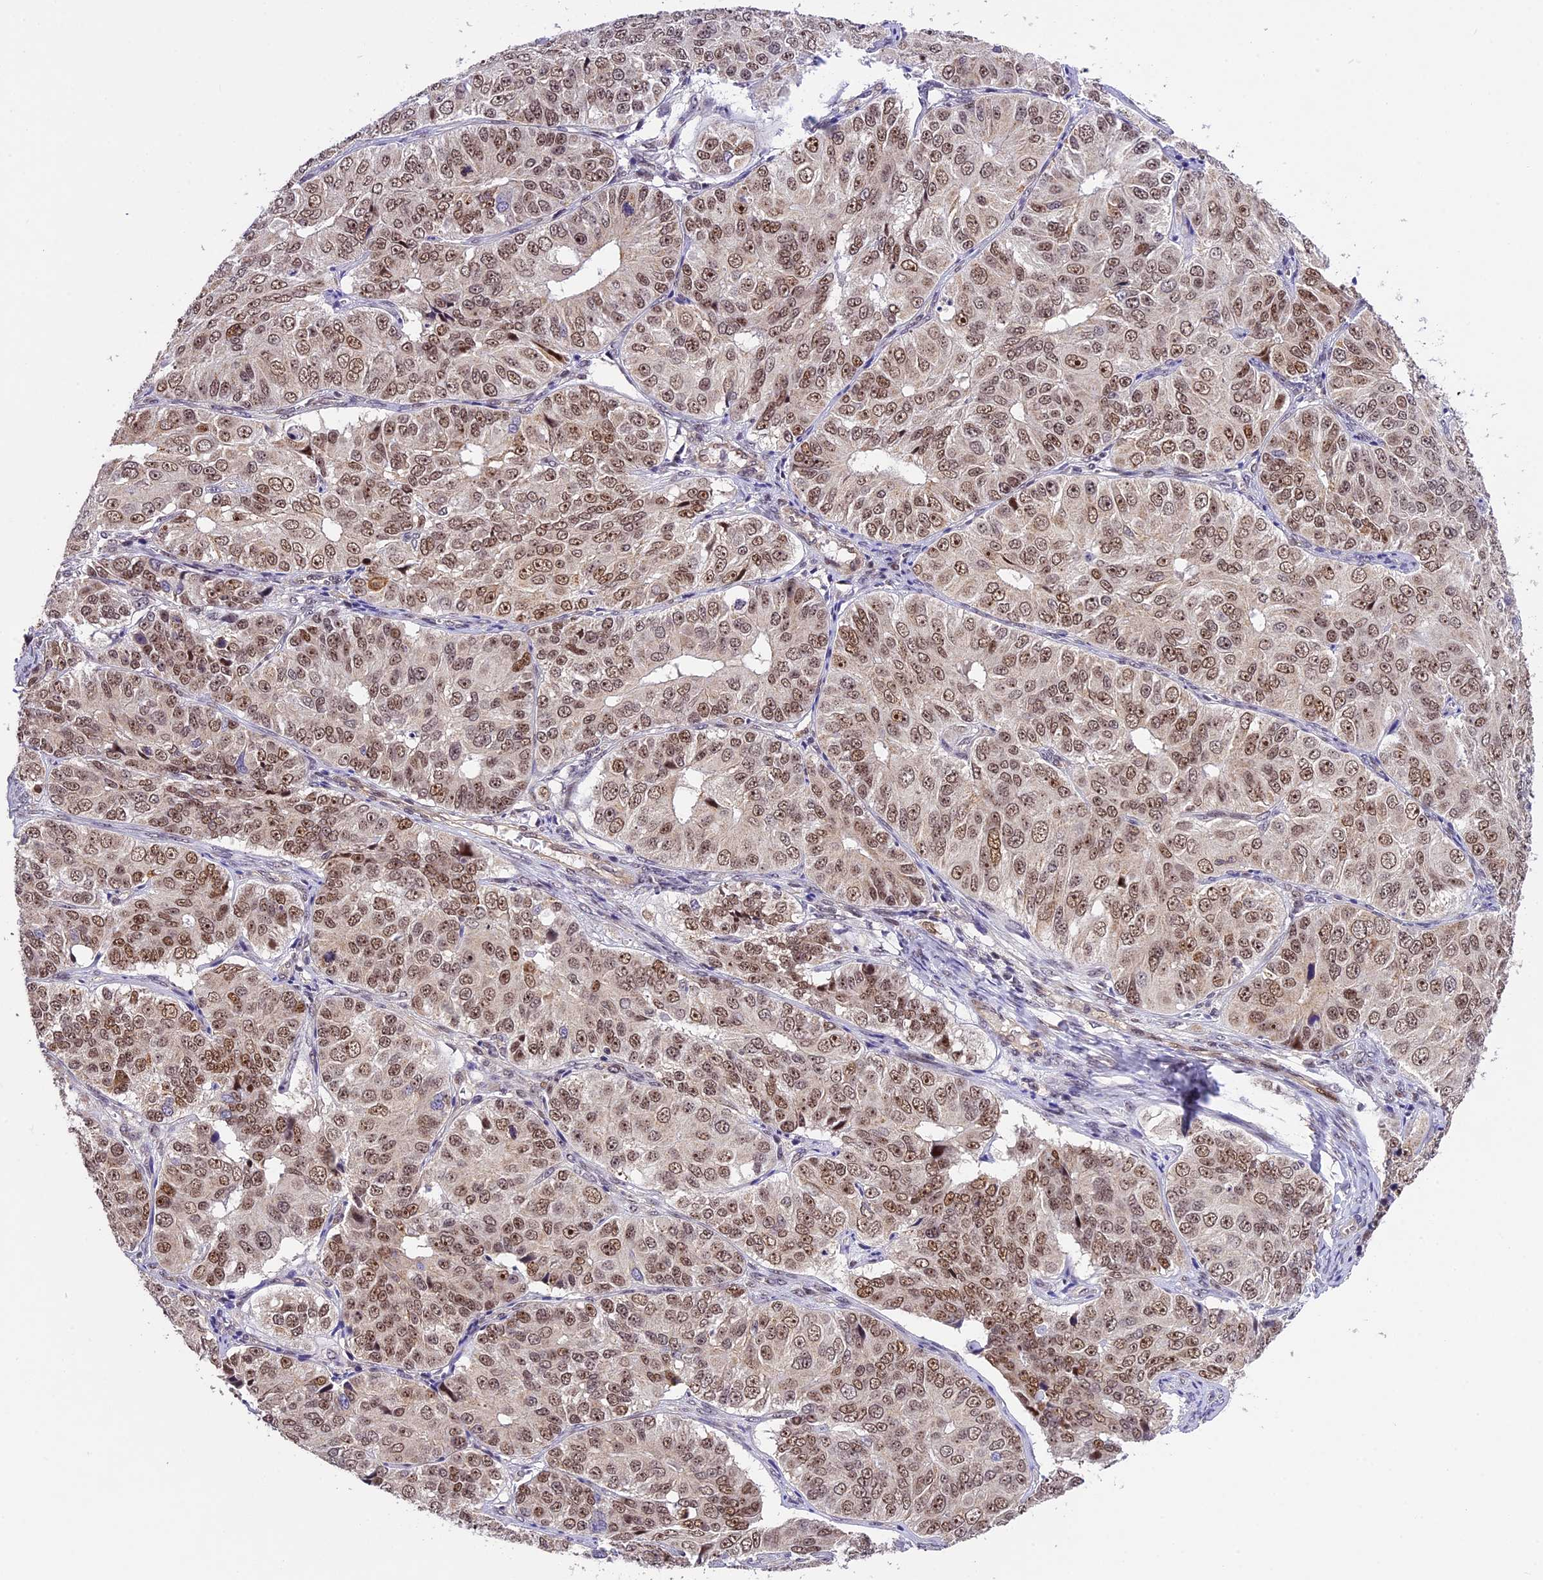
{"staining": {"intensity": "moderate", "quantity": ">75%", "location": "nuclear"}, "tissue": "ovarian cancer", "cell_type": "Tumor cells", "image_type": "cancer", "snomed": [{"axis": "morphology", "description": "Carcinoma, endometroid"}, {"axis": "topography", "description": "Ovary"}], "caption": "Human ovarian endometroid carcinoma stained with a brown dye displays moderate nuclear positive staining in about >75% of tumor cells.", "gene": "ZAR1L", "patient": {"sex": "female", "age": 51}}